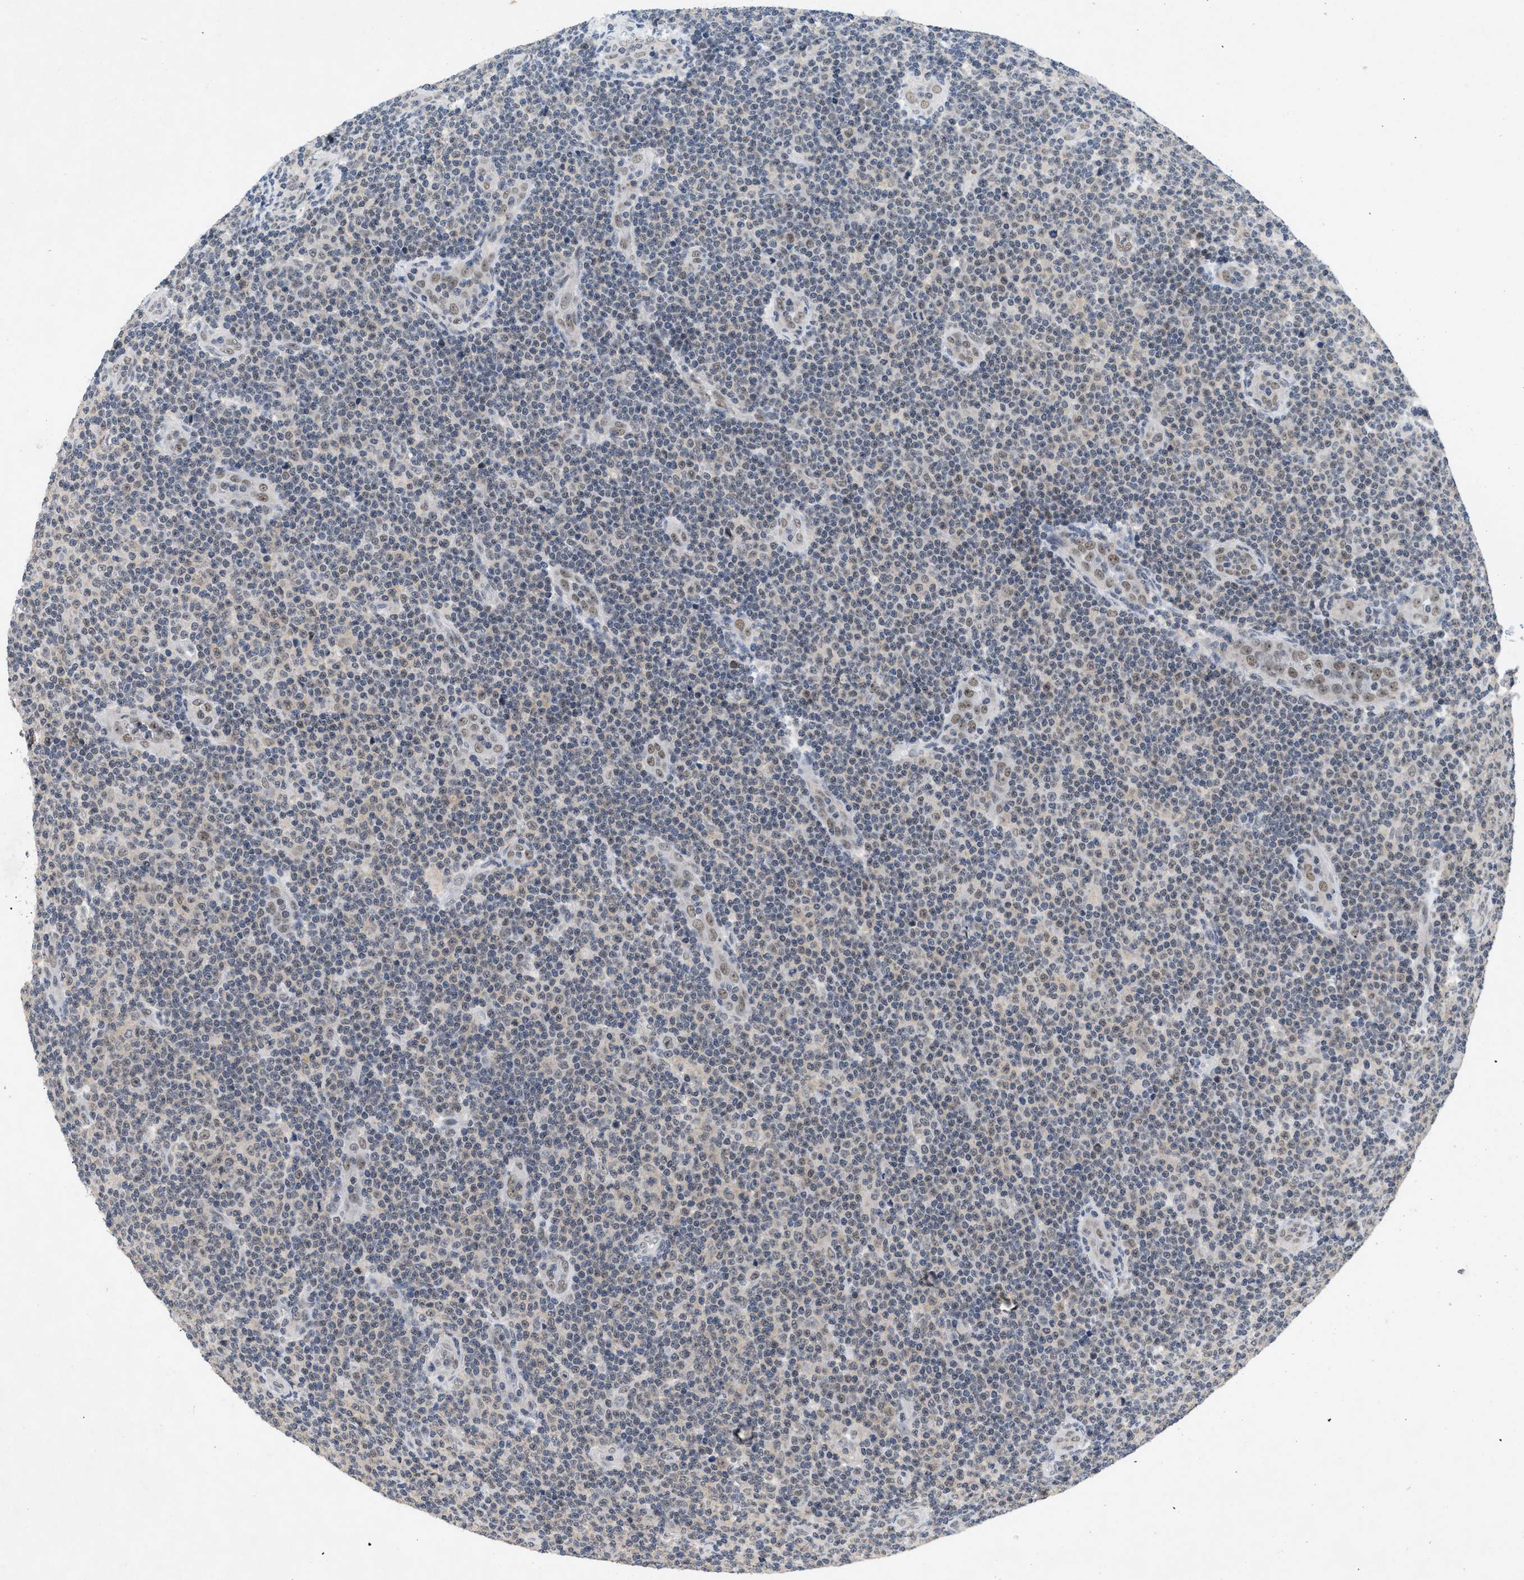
{"staining": {"intensity": "weak", "quantity": "<25%", "location": "nuclear"}, "tissue": "lymphoma", "cell_type": "Tumor cells", "image_type": "cancer", "snomed": [{"axis": "morphology", "description": "Malignant lymphoma, non-Hodgkin's type, Low grade"}, {"axis": "topography", "description": "Lymph node"}], "caption": "Immunohistochemistry micrograph of malignant lymphoma, non-Hodgkin's type (low-grade) stained for a protein (brown), which exhibits no staining in tumor cells. Nuclei are stained in blue.", "gene": "ZNF346", "patient": {"sex": "male", "age": 83}}